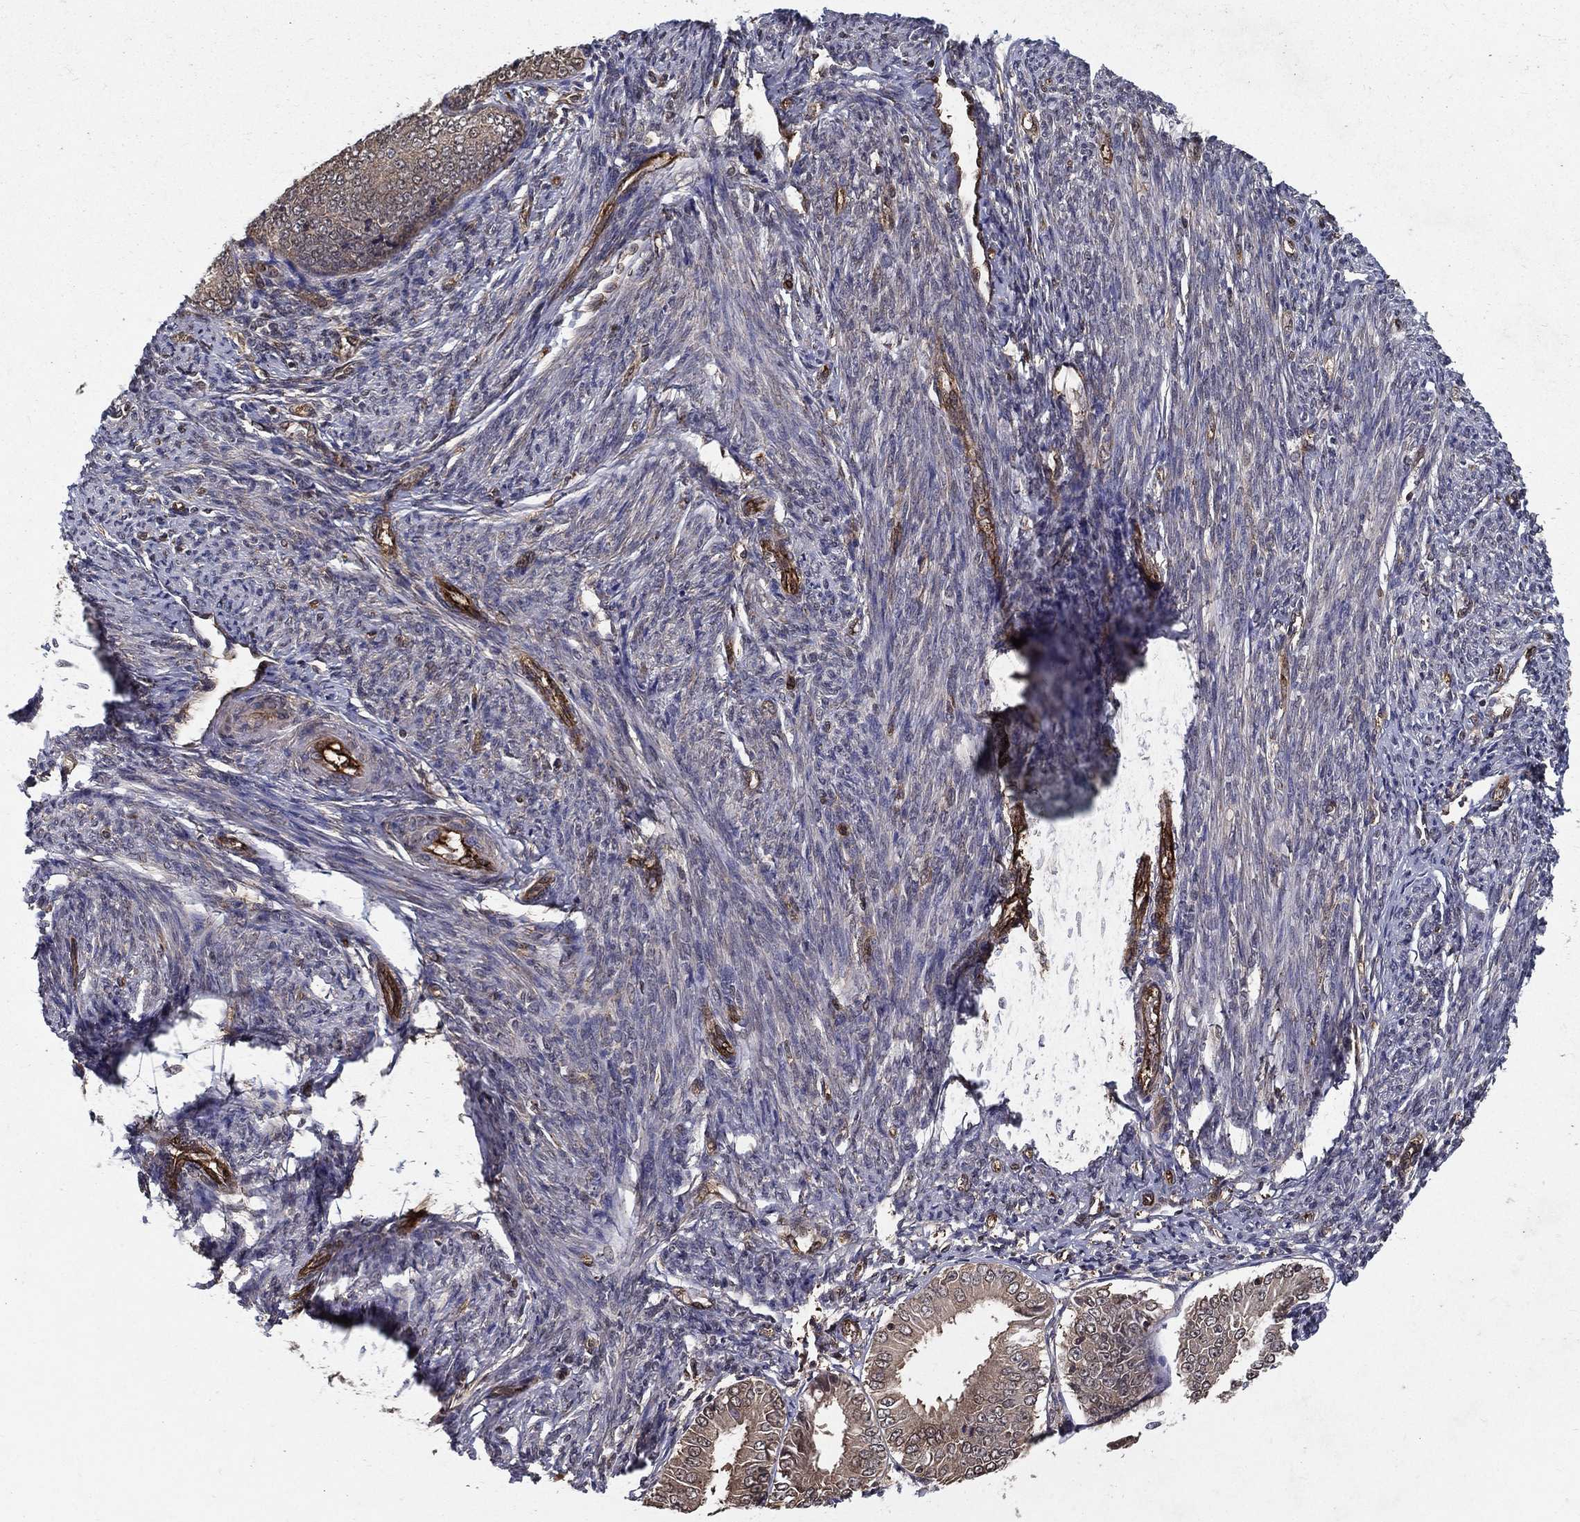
{"staining": {"intensity": "weak", "quantity": ">75%", "location": "cytoplasmic/membranous"}, "tissue": "endometrial cancer", "cell_type": "Tumor cells", "image_type": "cancer", "snomed": [{"axis": "morphology", "description": "Adenocarcinoma, NOS"}, {"axis": "topography", "description": "Endometrium"}], "caption": "Brown immunohistochemical staining in human adenocarcinoma (endometrial) demonstrates weak cytoplasmic/membranous expression in approximately >75% of tumor cells.", "gene": "CERS2", "patient": {"sex": "female", "age": 63}}